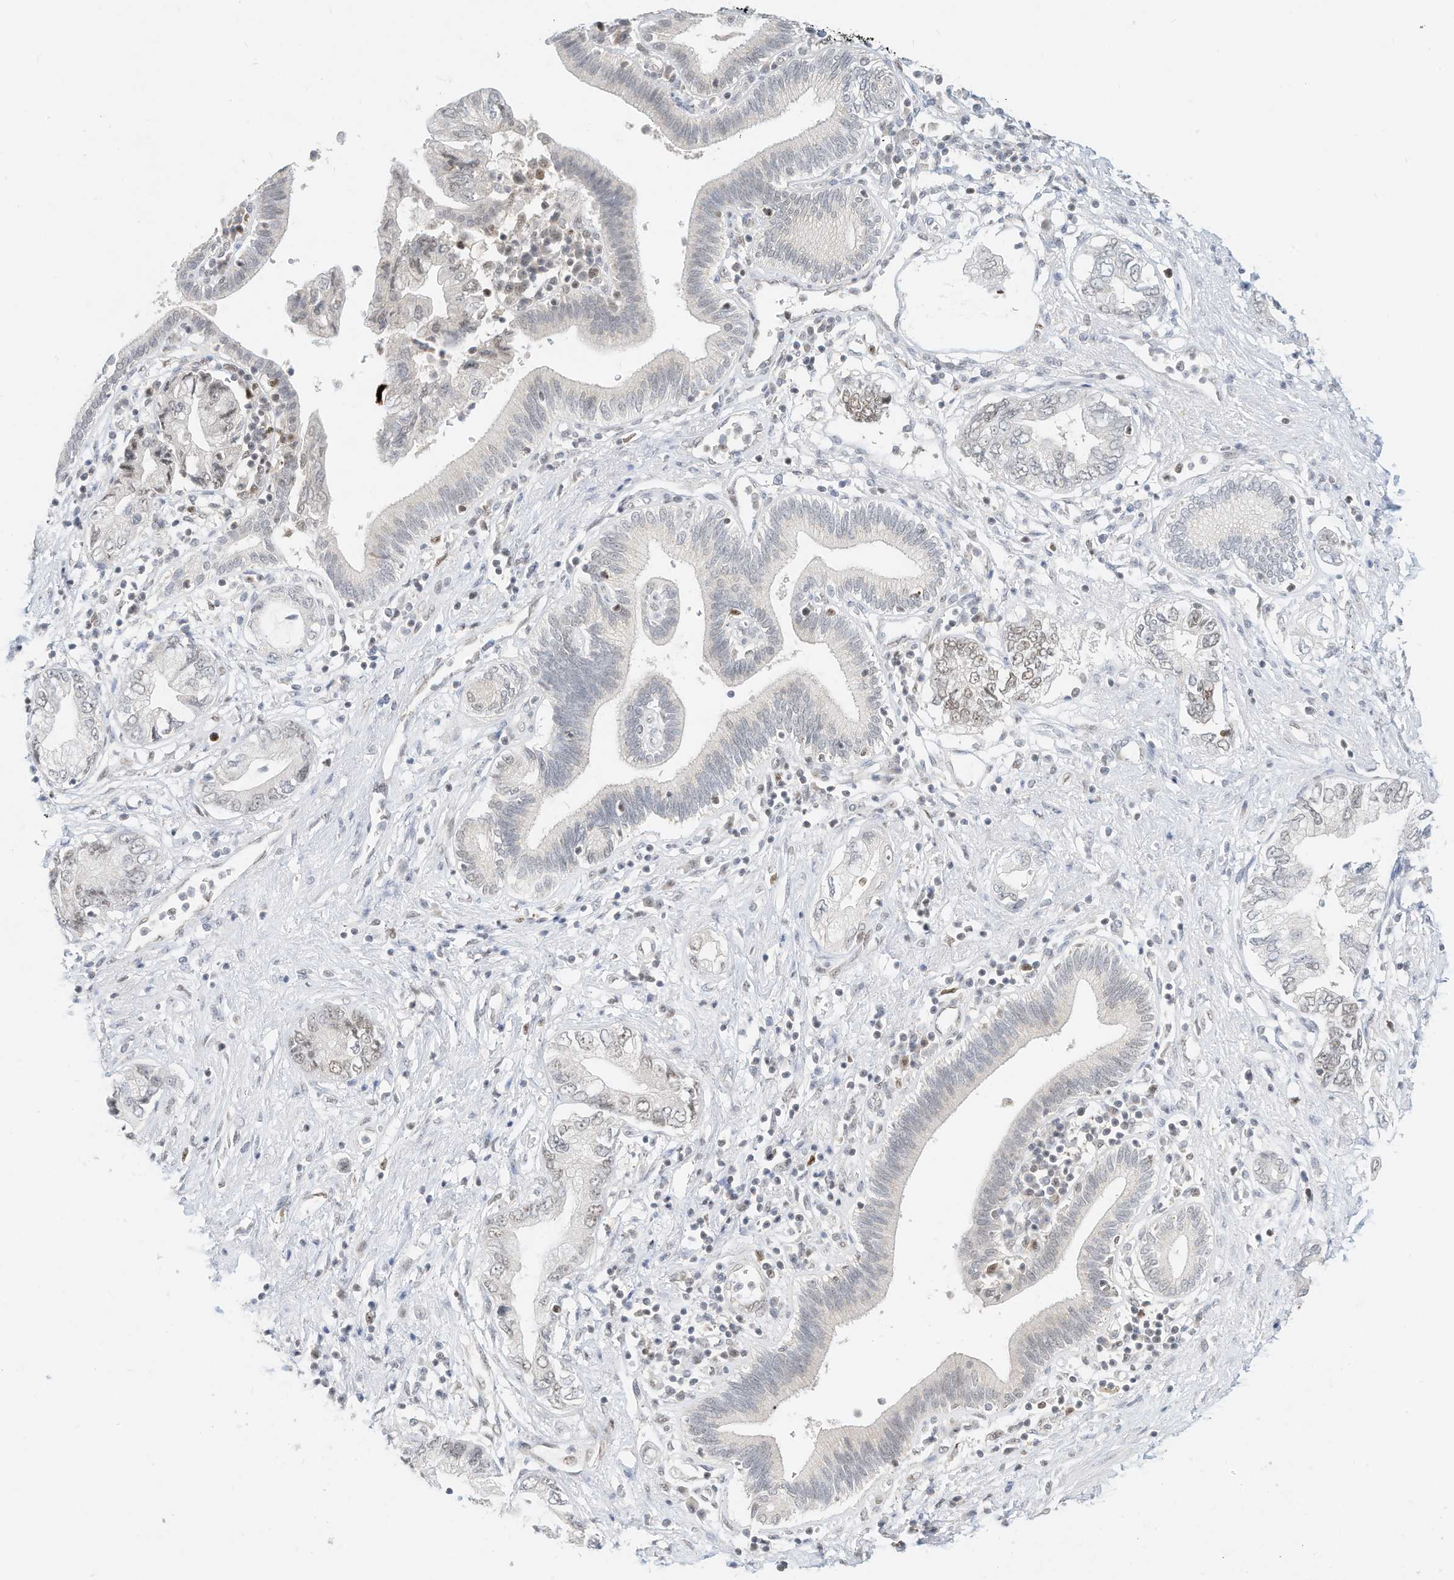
{"staining": {"intensity": "negative", "quantity": "none", "location": "none"}, "tissue": "pancreatic cancer", "cell_type": "Tumor cells", "image_type": "cancer", "snomed": [{"axis": "morphology", "description": "Adenocarcinoma, NOS"}, {"axis": "topography", "description": "Pancreas"}], "caption": "Tumor cells are negative for brown protein staining in pancreatic cancer.", "gene": "OGT", "patient": {"sex": "female", "age": 73}}